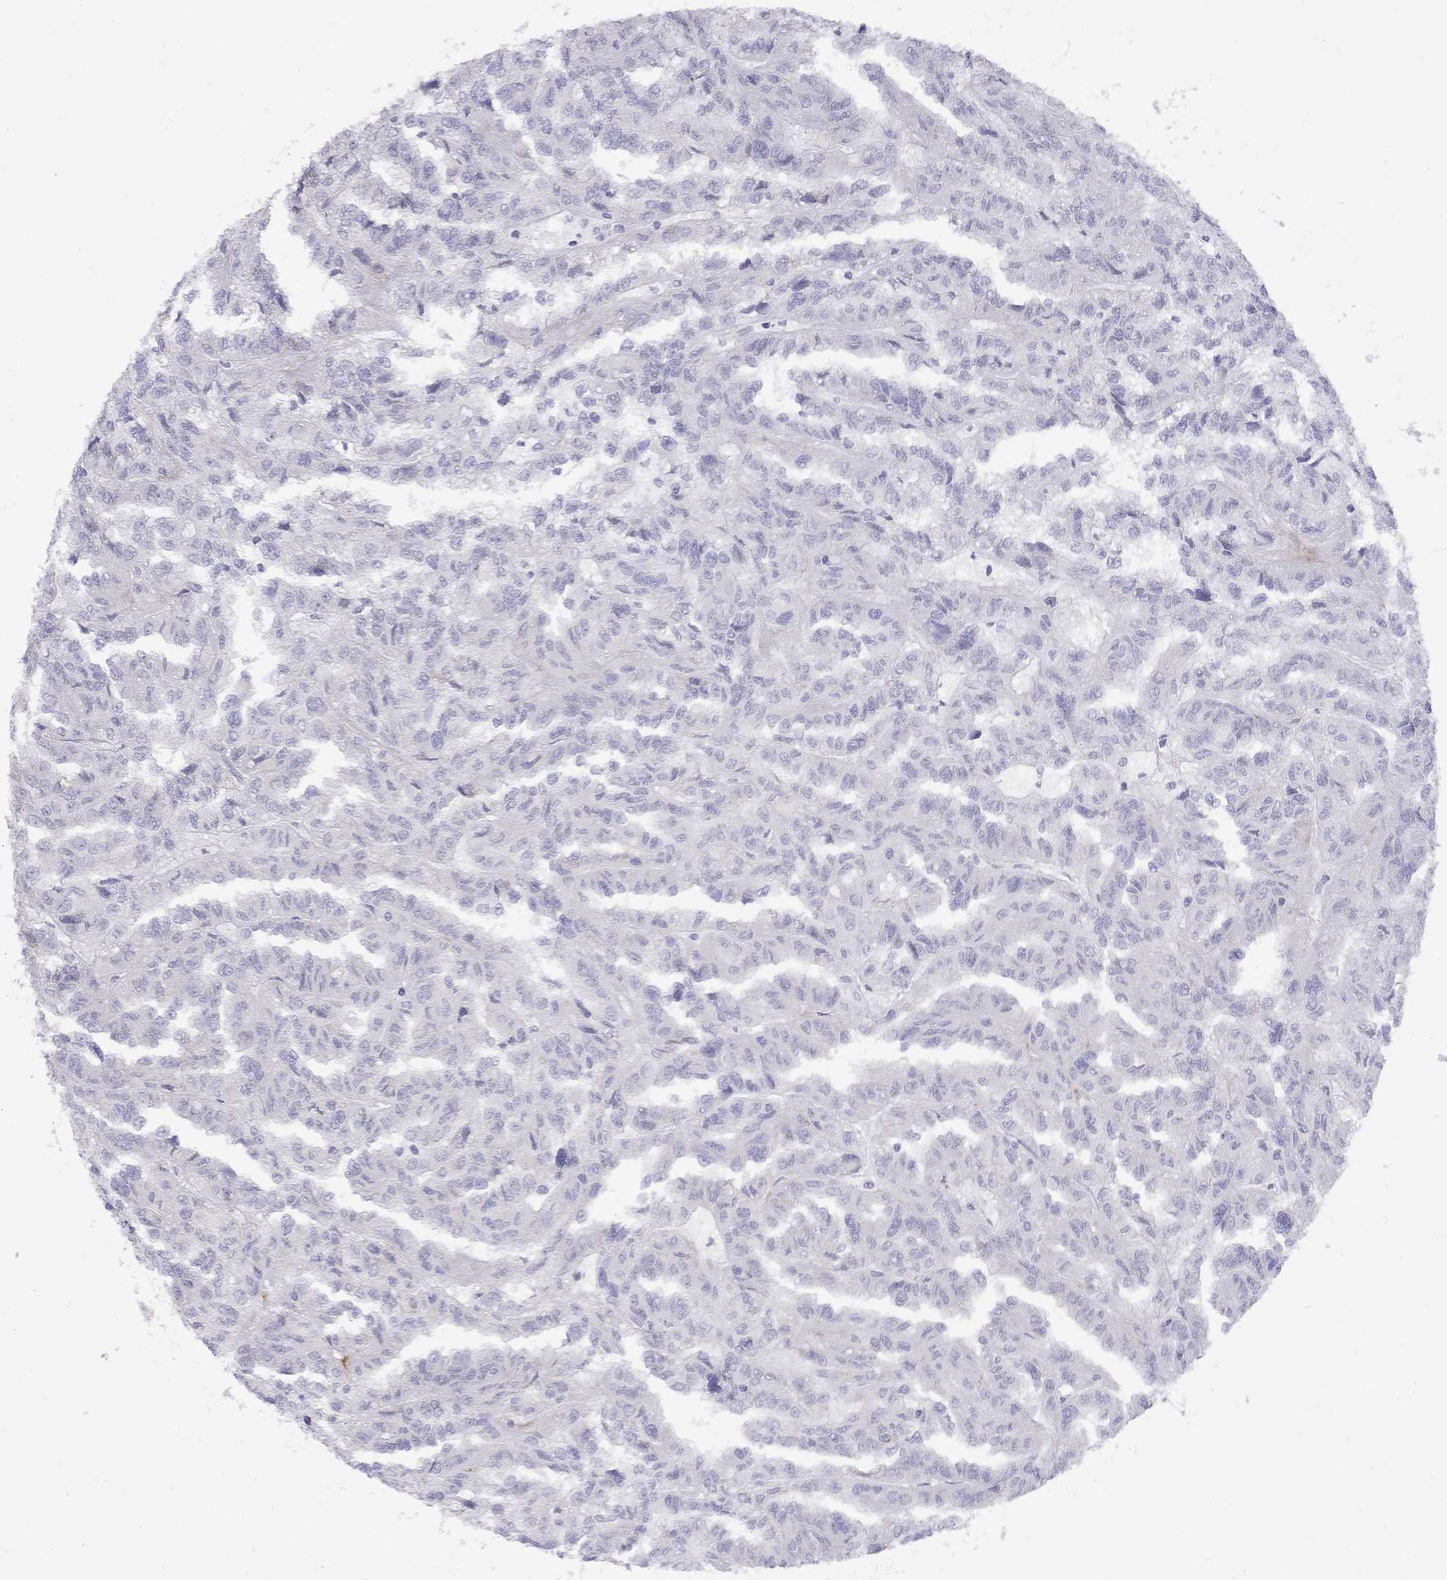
{"staining": {"intensity": "negative", "quantity": "none", "location": "none"}, "tissue": "renal cancer", "cell_type": "Tumor cells", "image_type": "cancer", "snomed": [{"axis": "morphology", "description": "Adenocarcinoma, NOS"}, {"axis": "topography", "description": "Kidney"}], "caption": "High power microscopy photomicrograph of an immunohistochemistry image of renal adenocarcinoma, revealing no significant staining in tumor cells. (DAB IHC with hematoxylin counter stain).", "gene": "CPNE4", "patient": {"sex": "male", "age": 79}}